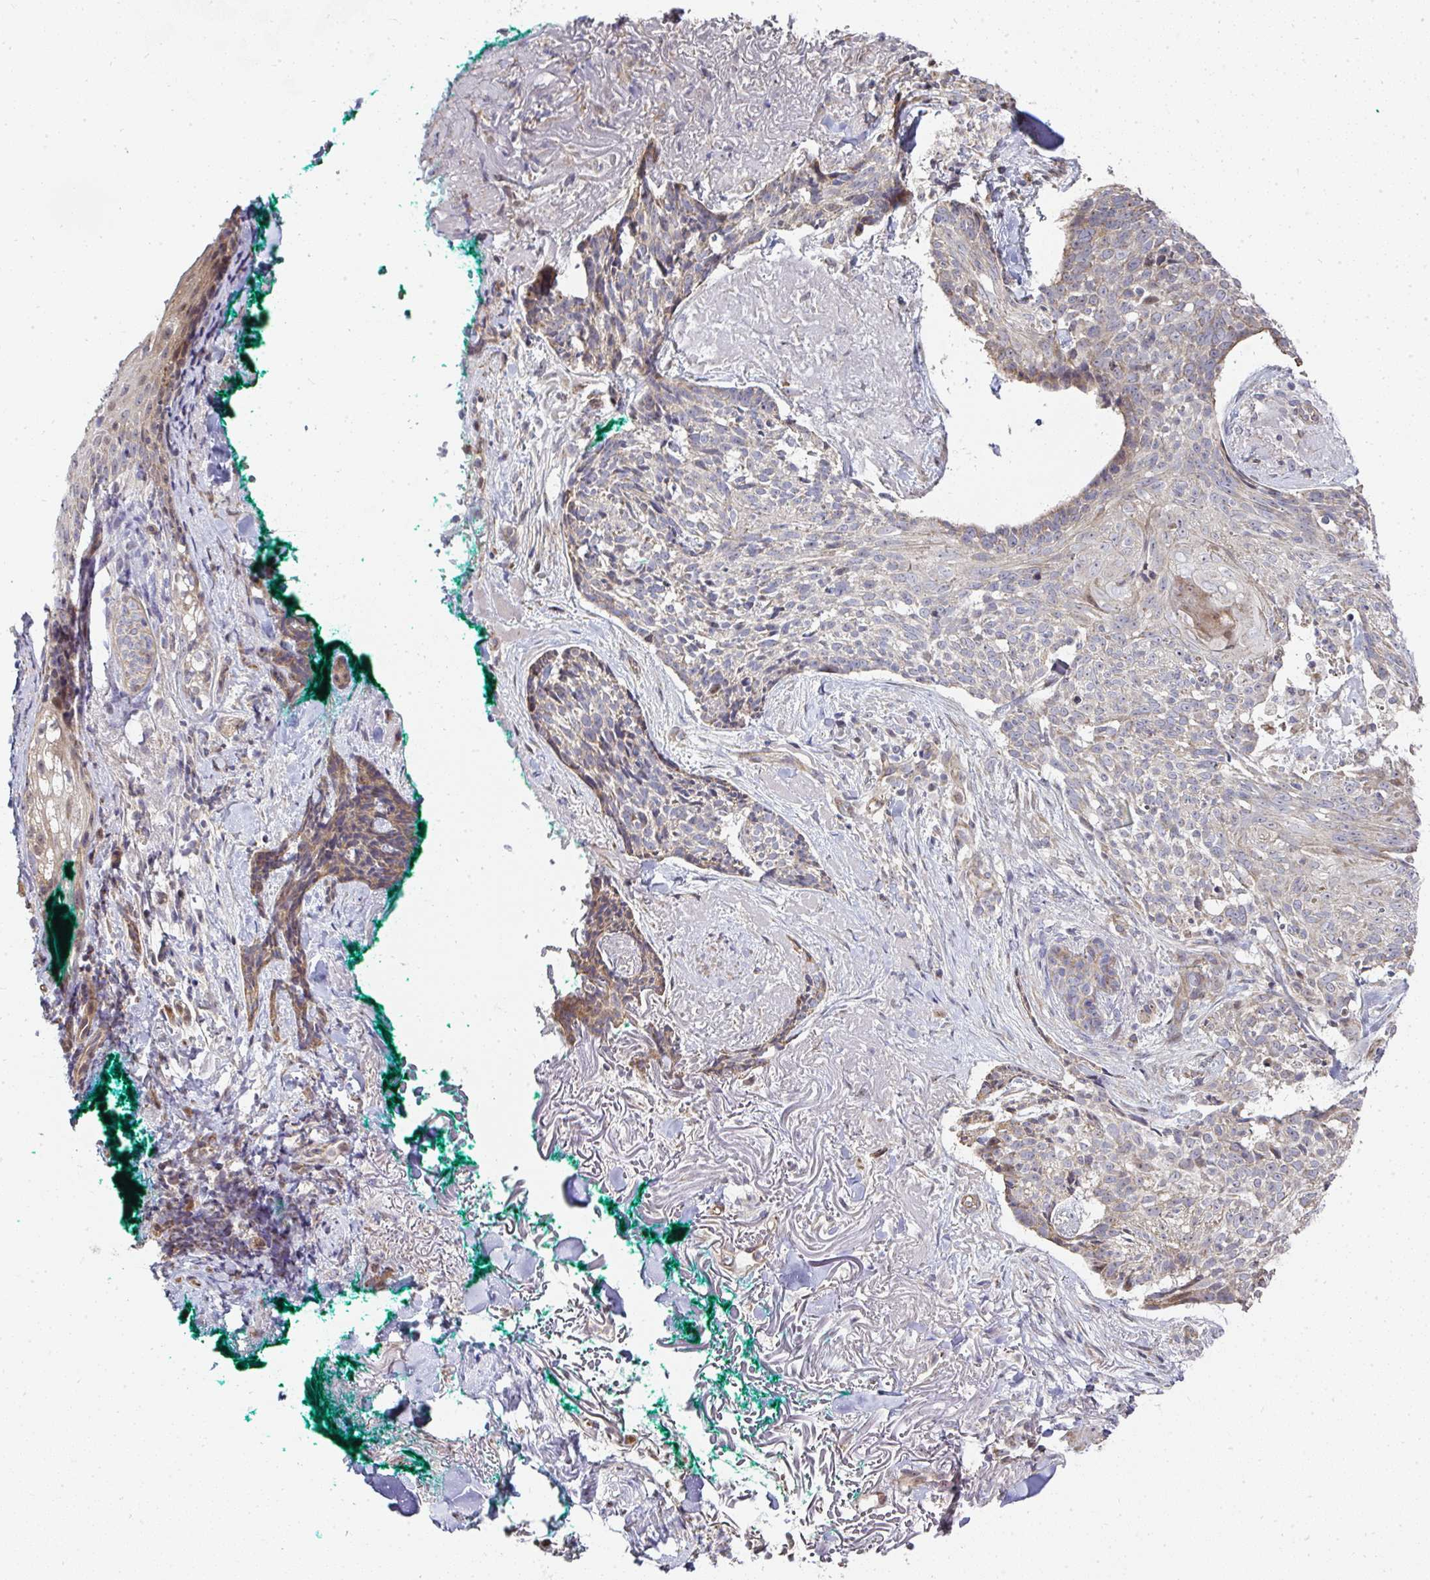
{"staining": {"intensity": "moderate", "quantity": "<25%", "location": "cytoplasmic/membranous"}, "tissue": "skin cancer", "cell_type": "Tumor cells", "image_type": "cancer", "snomed": [{"axis": "morphology", "description": "Basal cell carcinoma"}, {"axis": "topography", "description": "Skin"}, {"axis": "topography", "description": "Skin of face"}], "caption": "The histopathology image exhibits staining of skin cancer (basal cell carcinoma), revealing moderate cytoplasmic/membranous protein positivity (brown color) within tumor cells.", "gene": "AGTPBP1", "patient": {"sex": "female", "age": 95}}